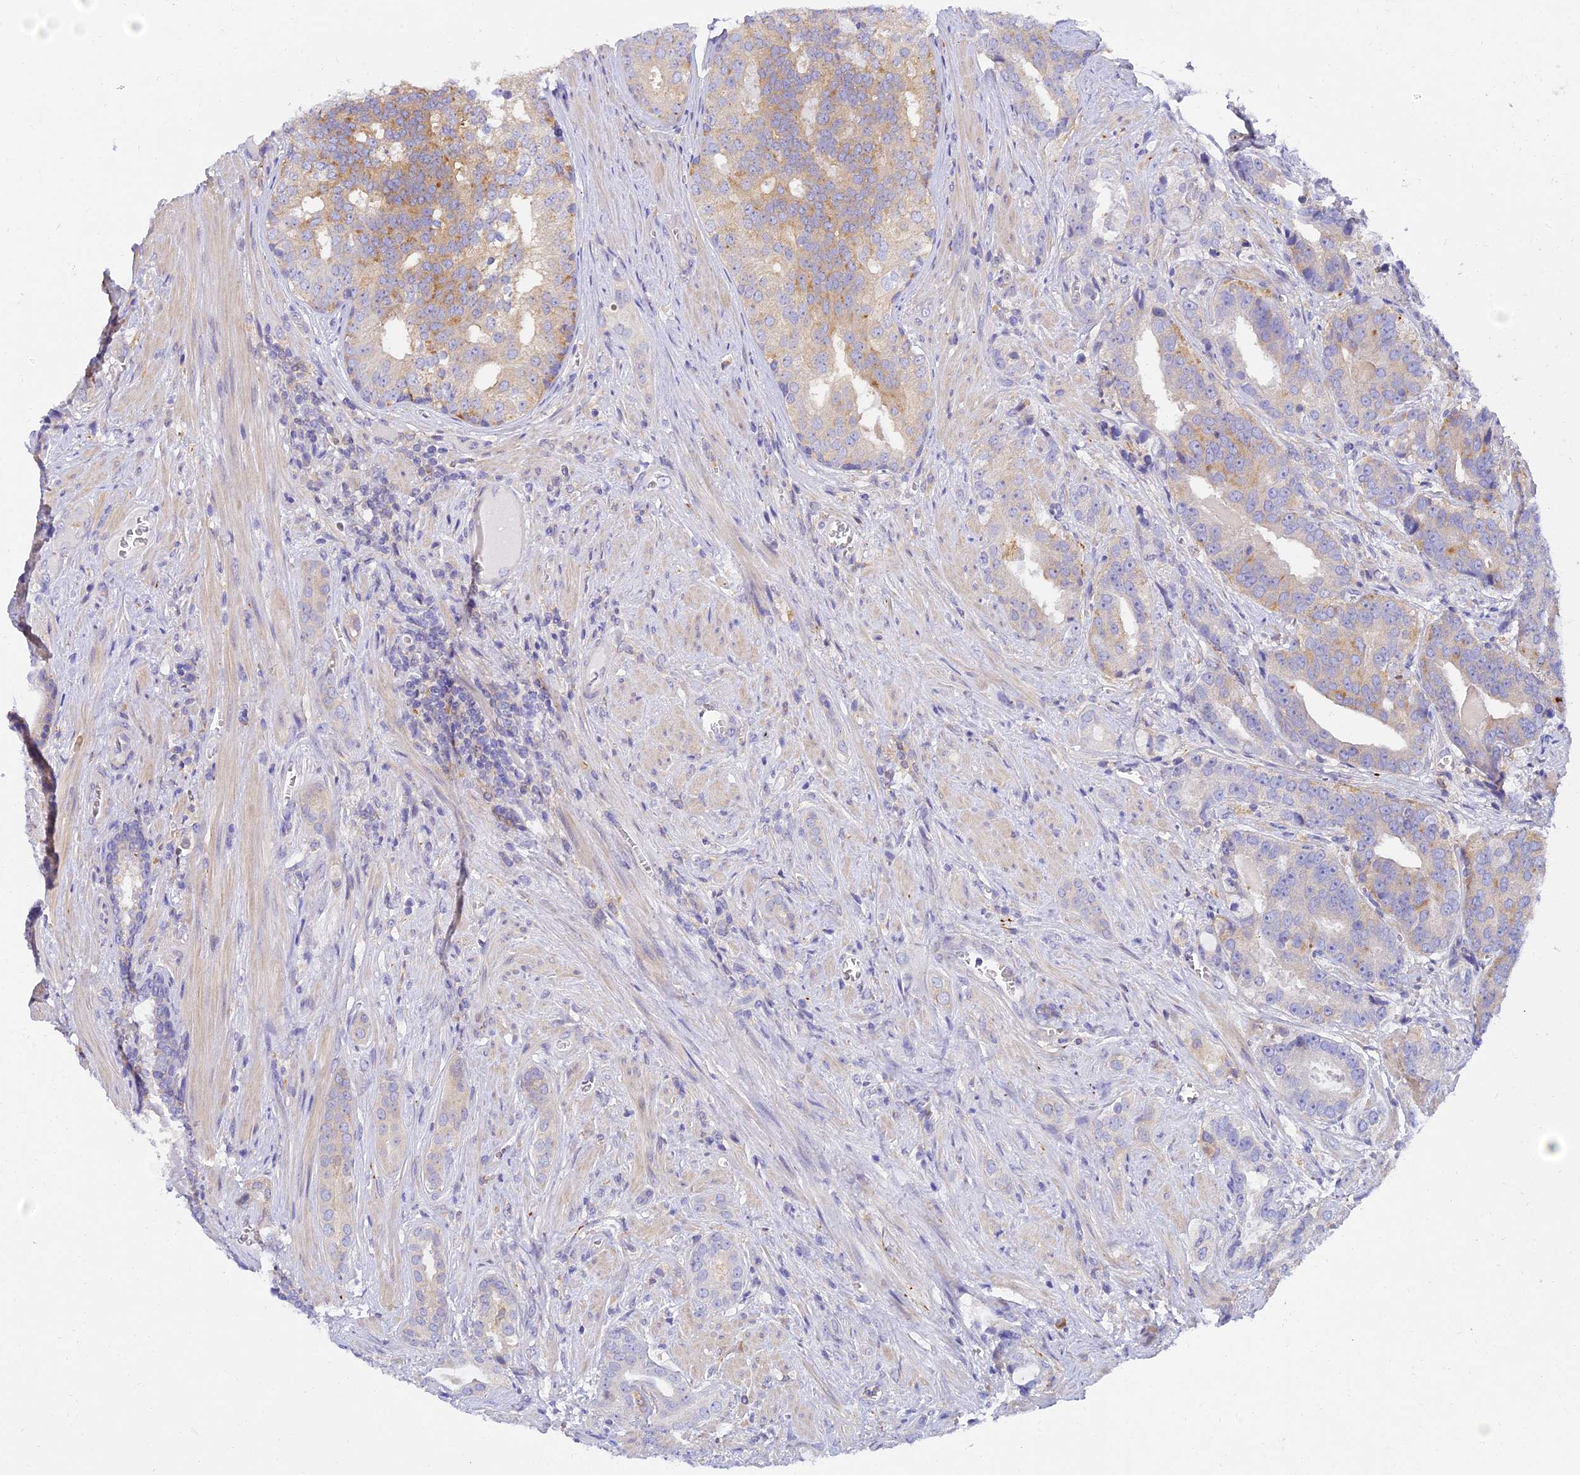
{"staining": {"intensity": "weak", "quantity": "<25%", "location": "cytoplasmic/membranous"}, "tissue": "prostate cancer", "cell_type": "Tumor cells", "image_type": "cancer", "snomed": [{"axis": "morphology", "description": "Adenocarcinoma, High grade"}, {"axis": "topography", "description": "Prostate"}], "caption": "IHC of prostate cancer (high-grade adenocarcinoma) exhibits no staining in tumor cells.", "gene": "ARL8B", "patient": {"sex": "male", "age": 55}}